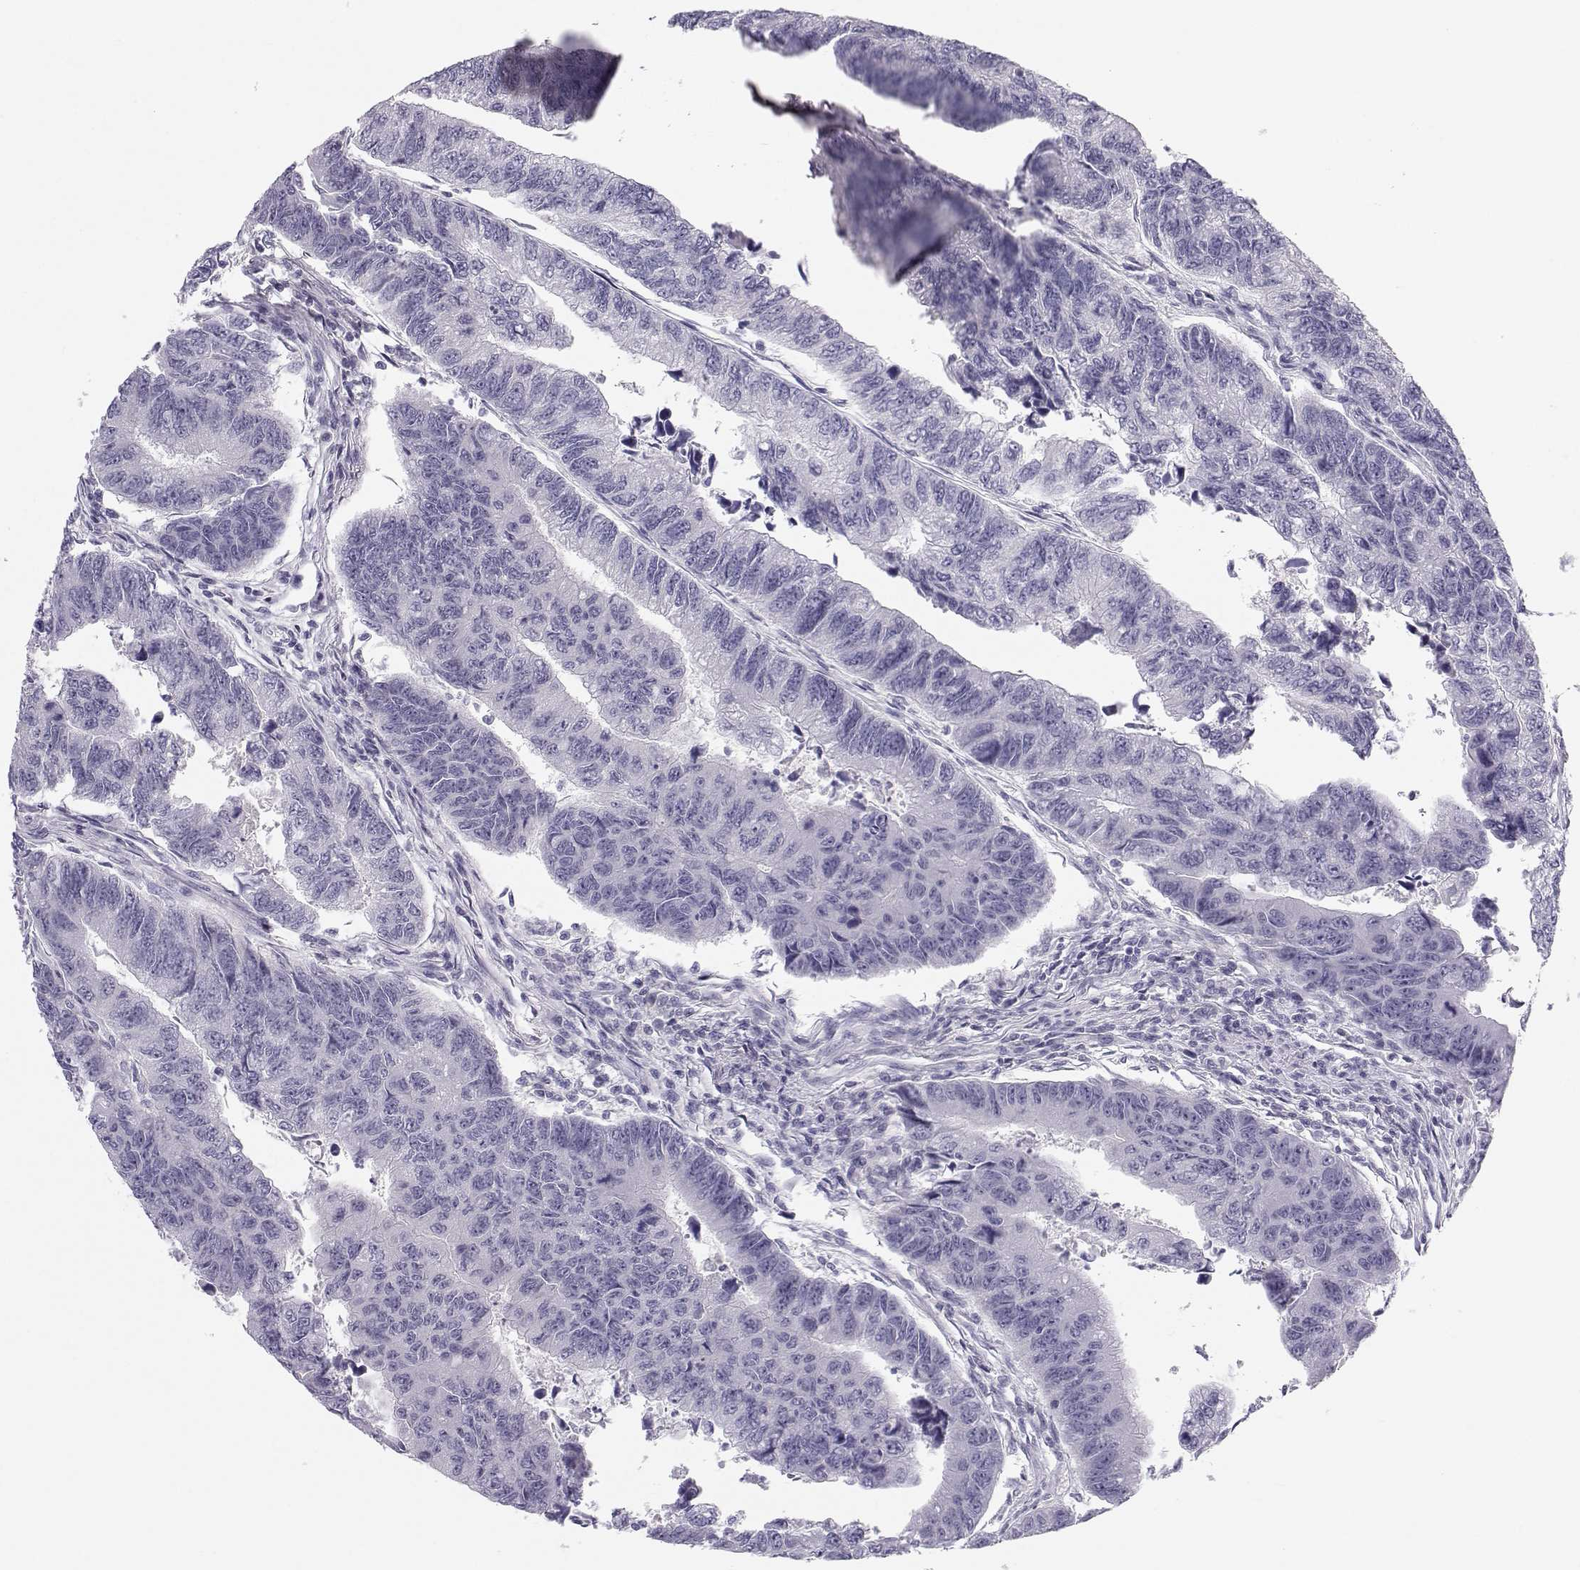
{"staining": {"intensity": "negative", "quantity": "none", "location": "none"}, "tissue": "colorectal cancer", "cell_type": "Tumor cells", "image_type": "cancer", "snomed": [{"axis": "morphology", "description": "Adenocarcinoma, NOS"}, {"axis": "topography", "description": "Colon"}], "caption": "The micrograph reveals no staining of tumor cells in adenocarcinoma (colorectal).", "gene": "MROH7", "patient": {"sex": "female", "age": 65}}